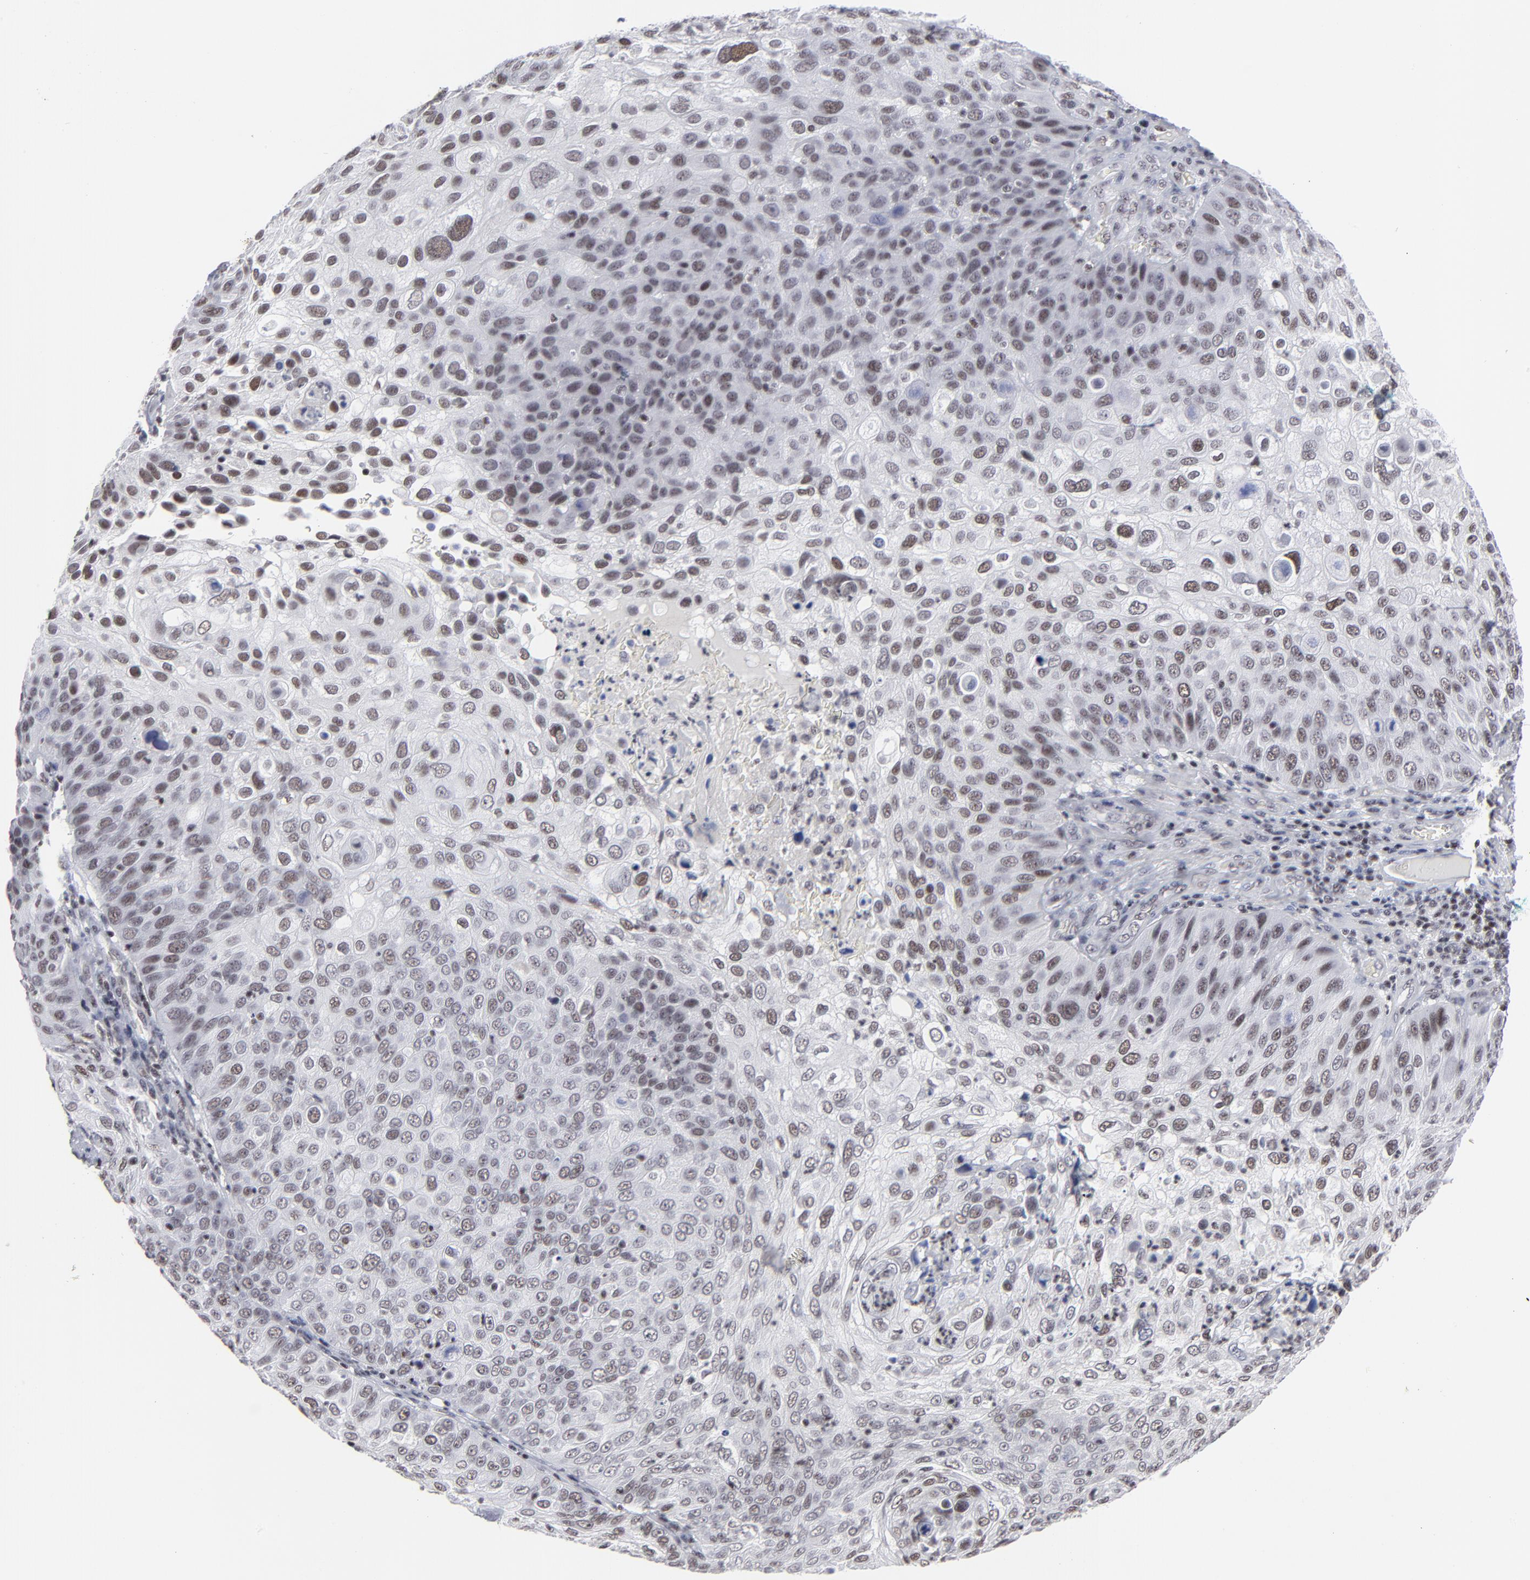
{"staining": {"intensity": "weak", "quantity": "25%-75%", "location": "nuclear"}, "tissue": "skin cancer", "cell_type": "Tumor cells", "image_type": "cancer", "snomed": [{"axis": "morphology", "description": "Squamous cell carcinoma, NOS"}, {"axis": "topography", "description": "Skin"}], "caption": "Immunohistochemical staining of human skin squamous cell carcinoma exhibits low levels of weak nuclear protein staining in approximately 25%-75% of tumor cells. (DAB IHC with brightfield microscopy, high magnification).", "gene": "SP2", "patient": {"sex": "male", "age": 87}}